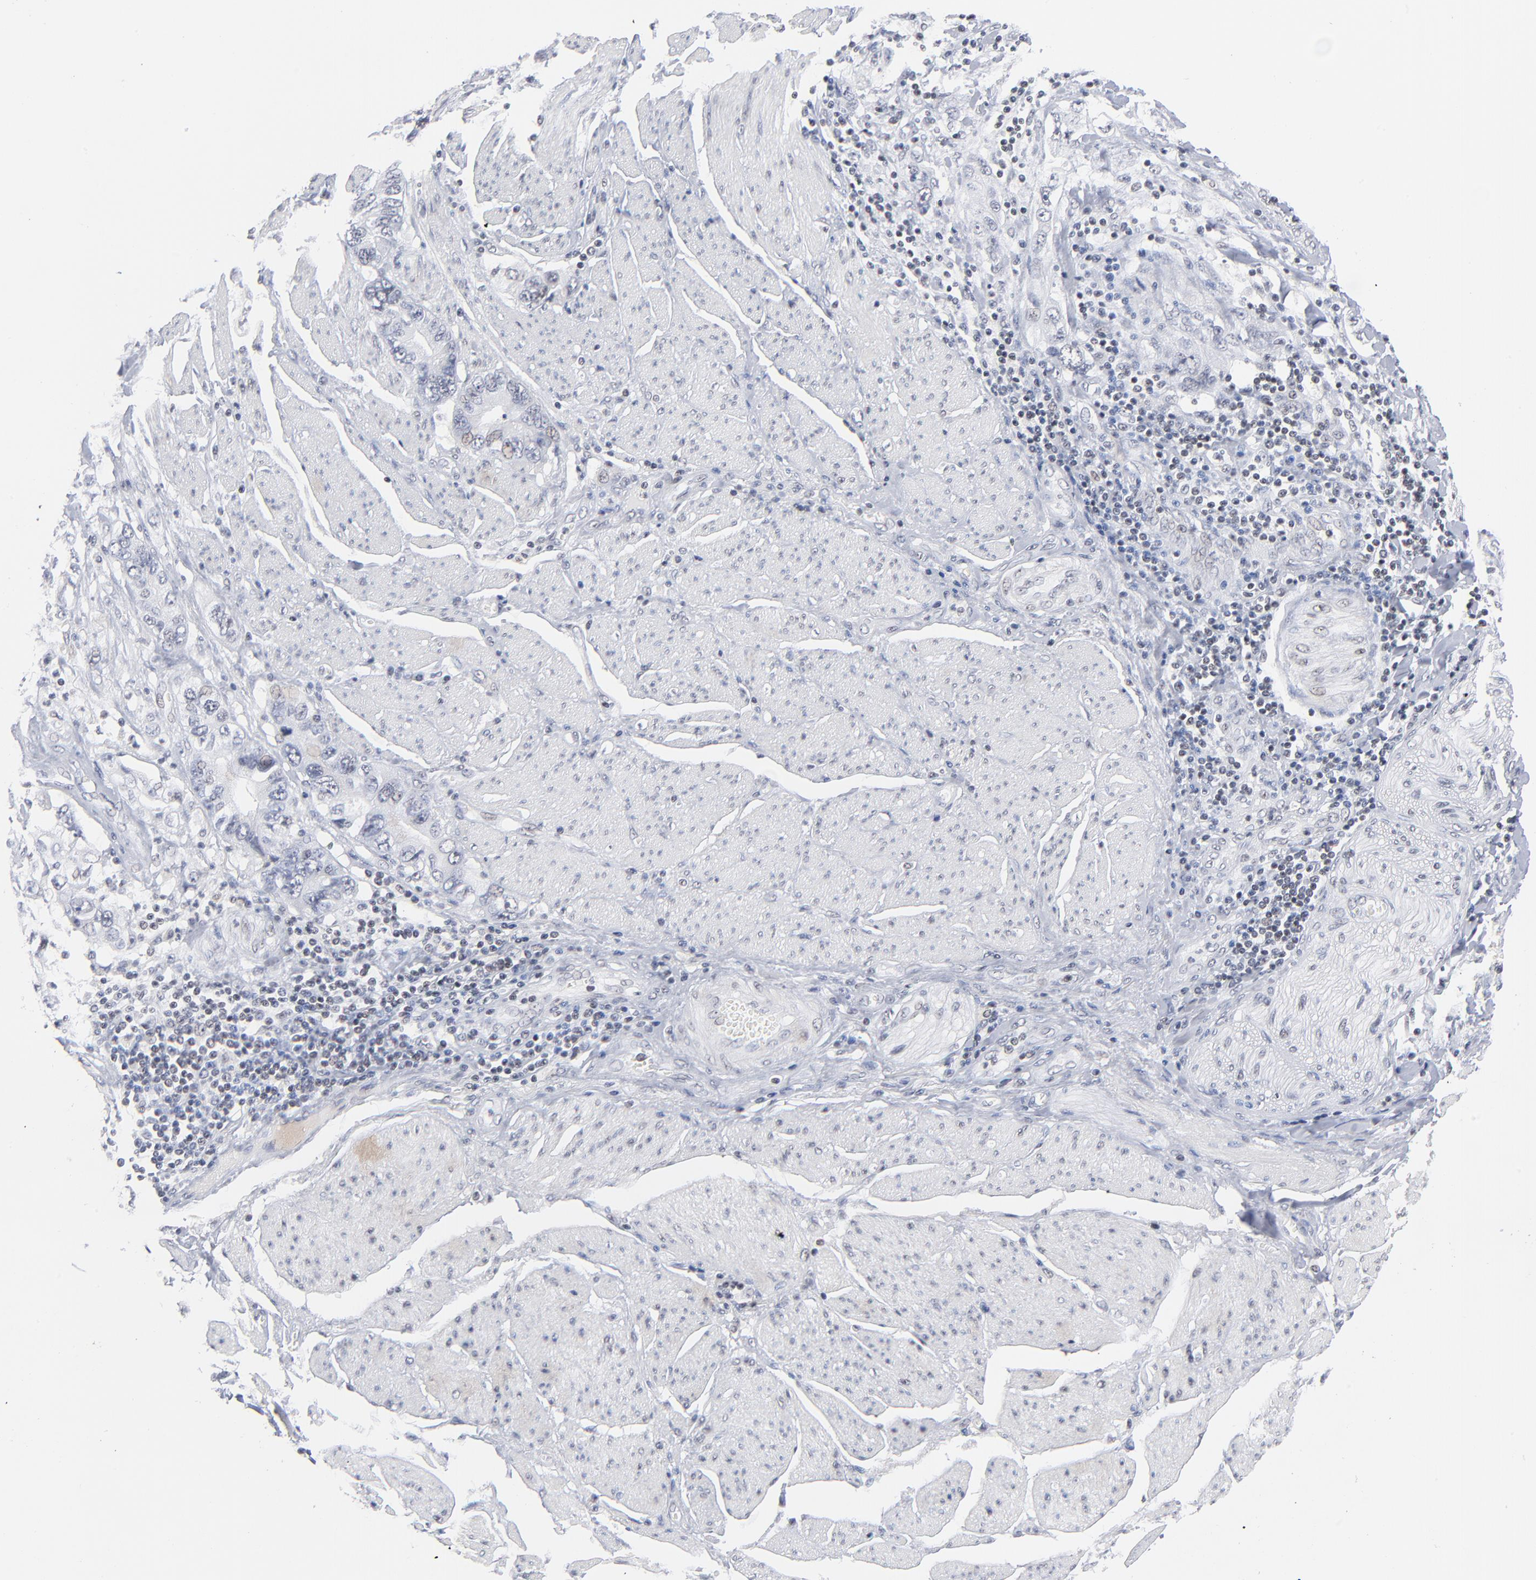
{"staining": {"intensity": "negative", "quantity": "none", "location": "none"}, "tissue": "stomach cancer", "cell_type": "Tumor cells", "image_type": "cancer", "snomed": [{"axis": "morphology", "description": "Adenocarcinoma, NOS"}, {"axis": "topography", "description": "Pancreas"}, {"axis": "topography", "description": "Stomach, upper"}], "caption": "The photomicrograph demonstrates no staining of tumor cells in adenocarcinoma (stomach). Brightfield microscopy of IHC stained with DAB (brown) and hematoxylin (blue), captured at high magnification.", "gene": "ZNF143", "patient": {"sex": "male", "age": 77}}